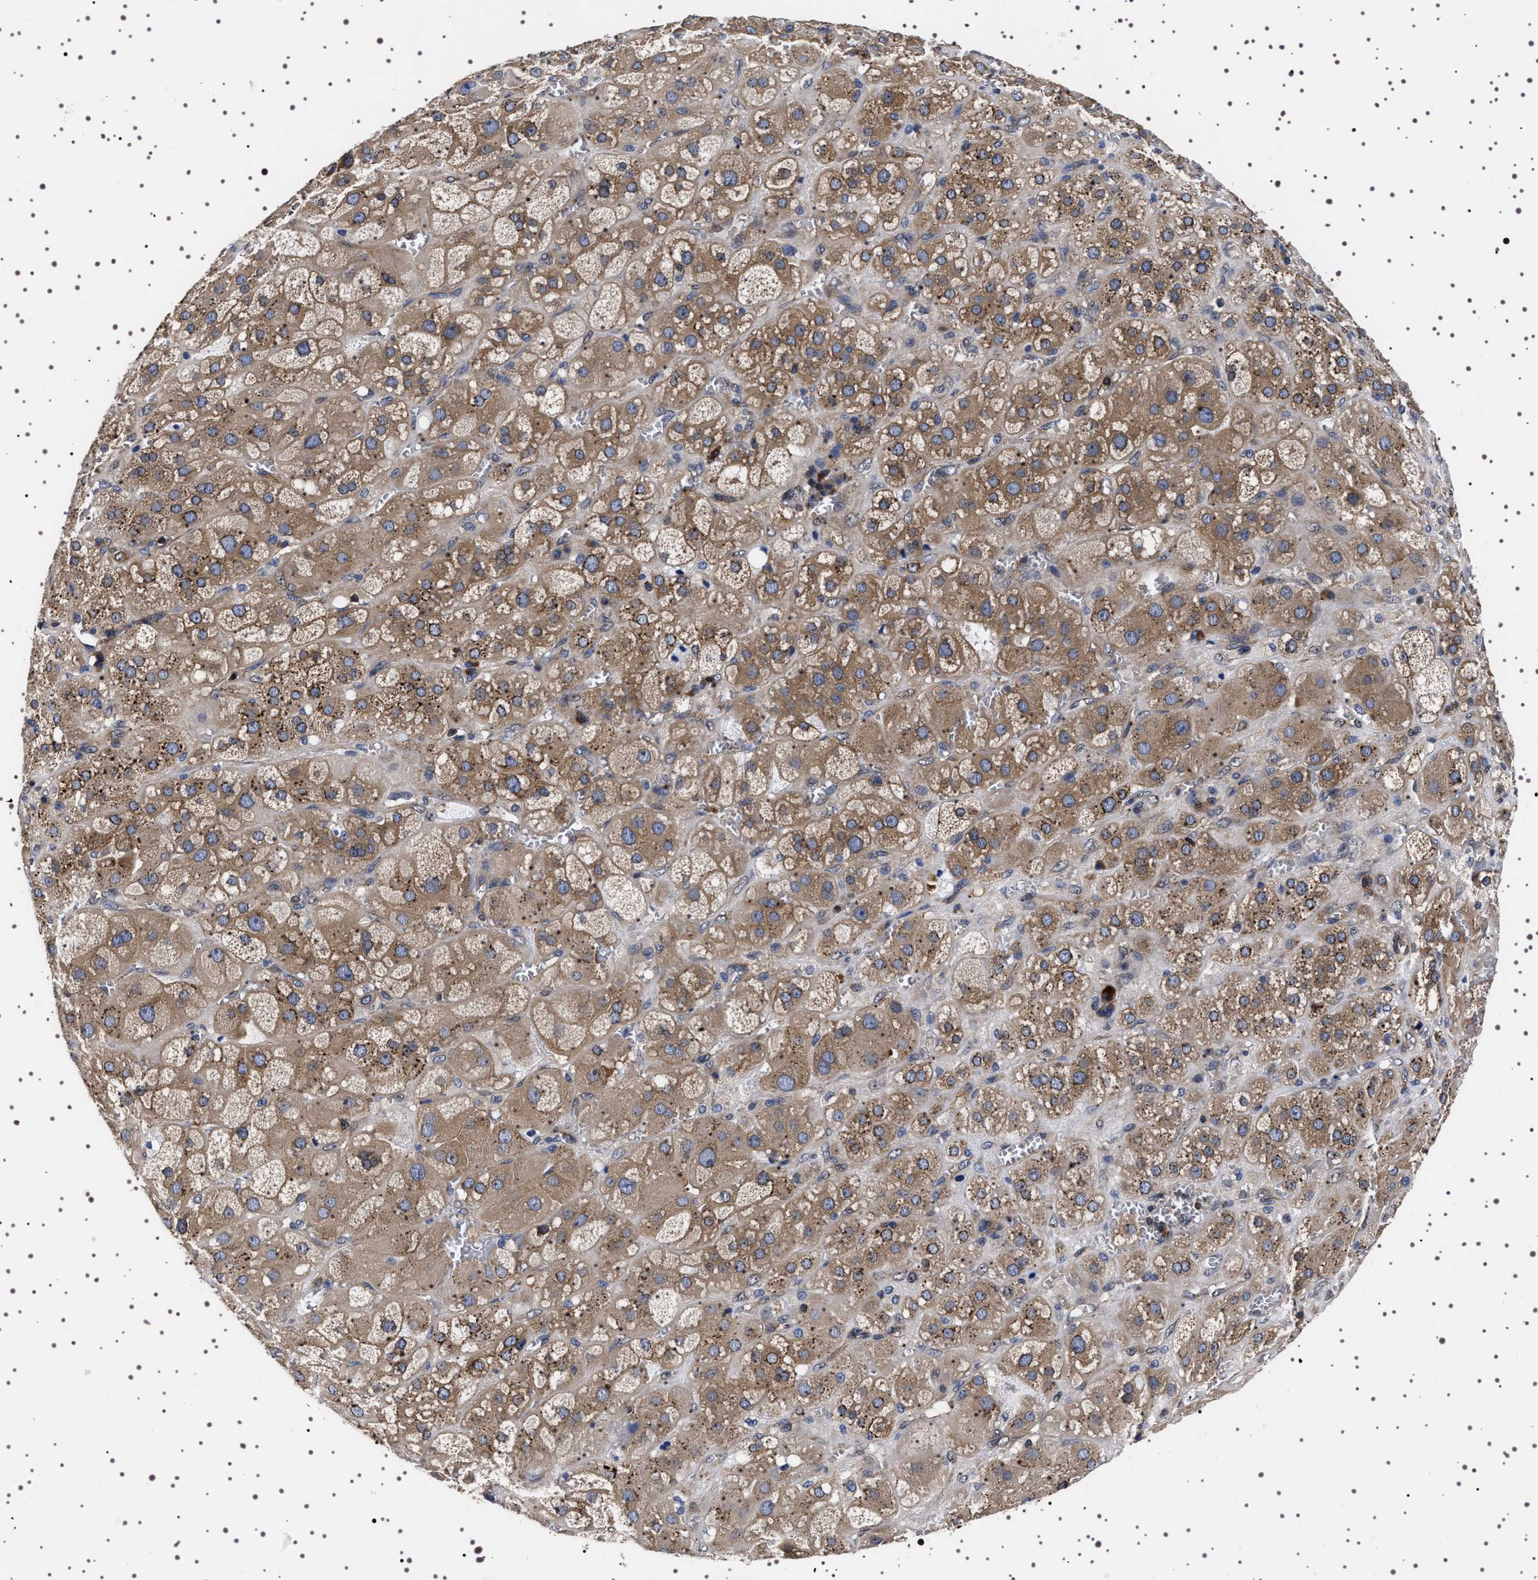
{"staining": {"intensity": "moderate", "quantity": ">75%", "location": "cytoplasmic/membranous"}, "tissue": "adrenal gland", "cell_type": "Glandular cells", "image_type": "normal", "snomed": [{"axis": "morphology", "description": "Normal tissue, NOS"}, {"axis": "topography", "description": "Adrenal gland"}], "caption": "Protein expression by immunohistochemistry demonstrates moderate cytoplasmic/membranous expression in approximately >75% of glandular cells in benign adrenal gland.", "gene": "DARS1", "patient": {"sex": "female", "age": 47}}